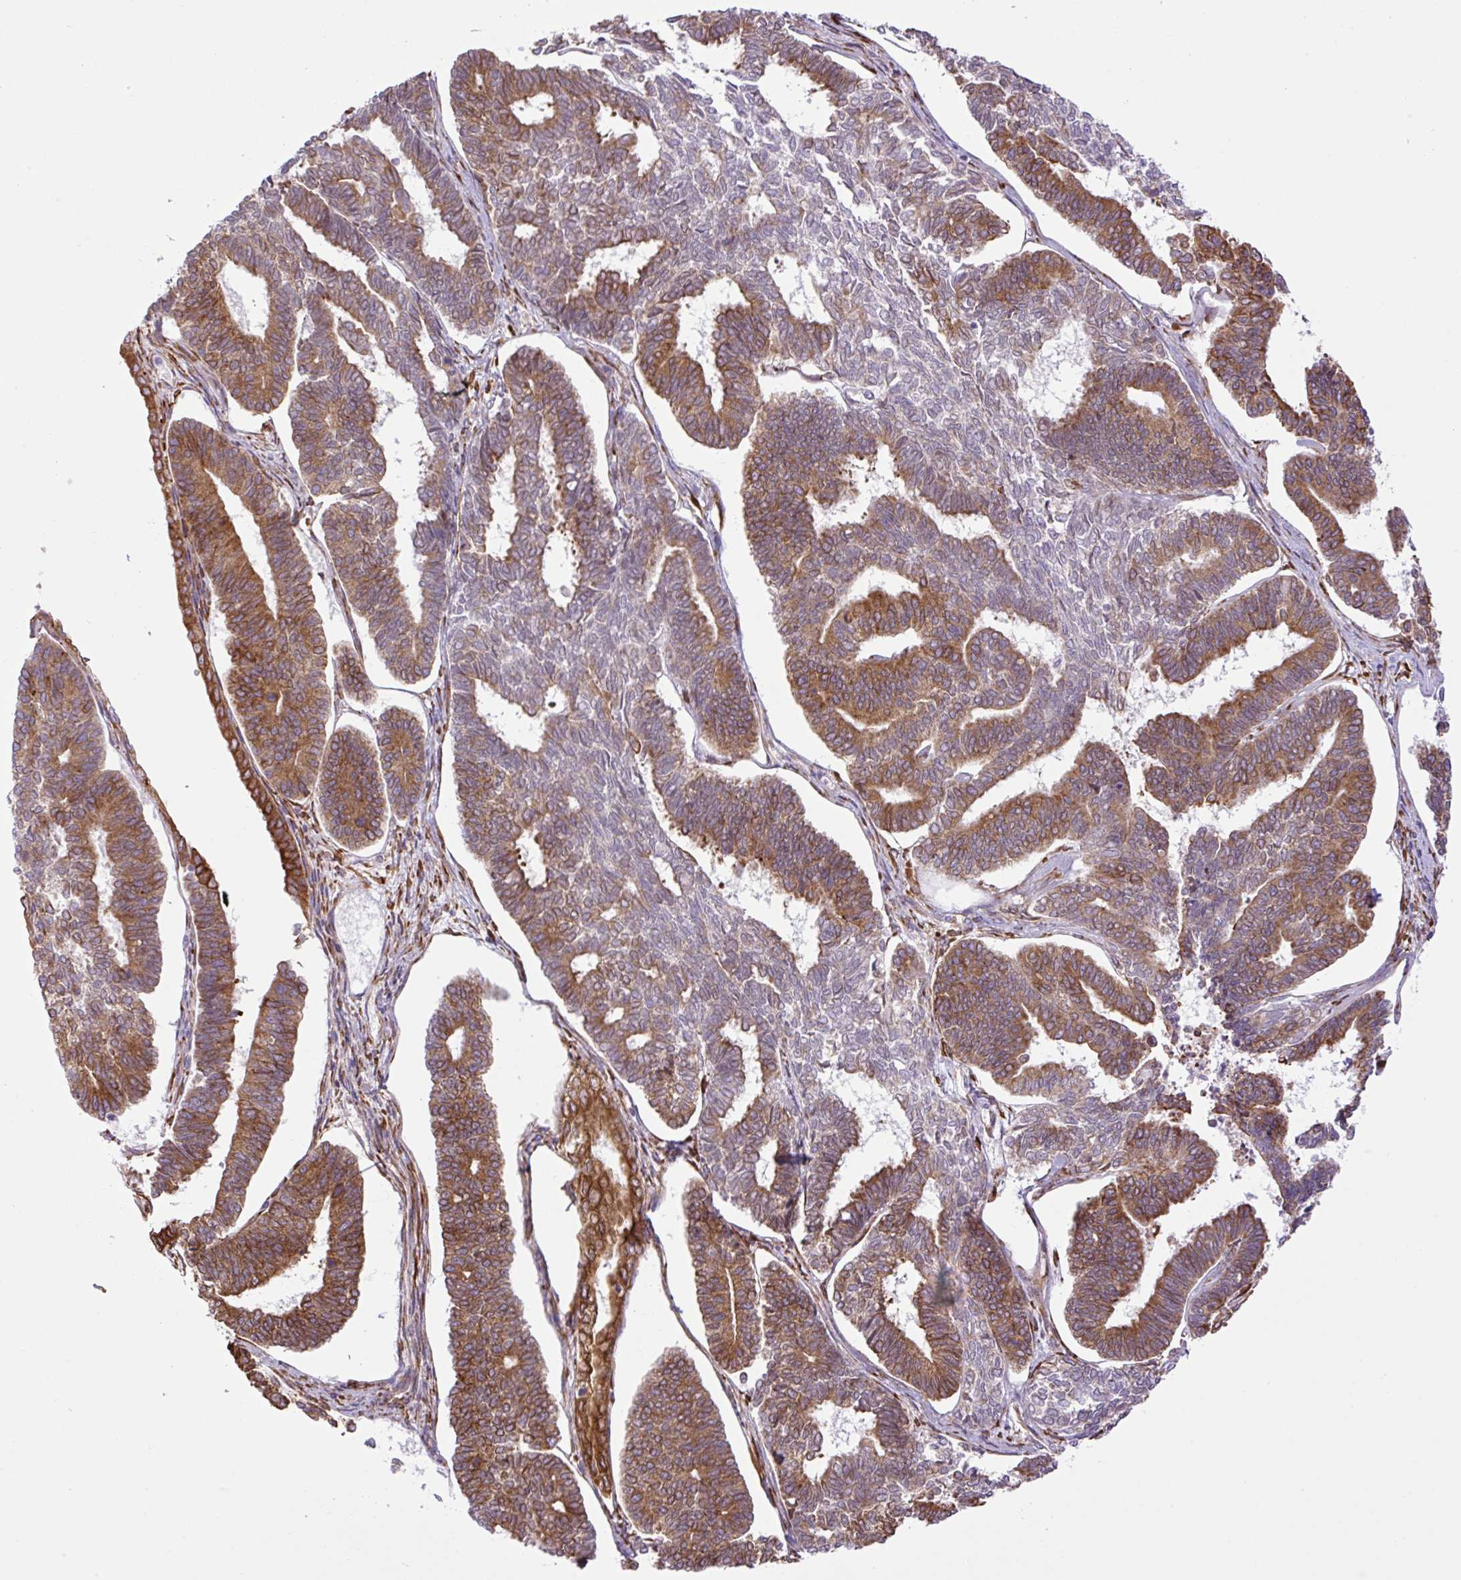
{"staining": {"intensity": "moderate", "quantity": ">75%", "location": "cytoplasmic/membranous"}, "tissue": "endometrial cancer", "cell_type": "Tumor cells", "image_type": "cancer", "snomed": [{"axis": "morphology", "description": "Adenocarcinoma, NOS"}, {"axis": "topography", "description": "Endometrium"}], "caption": "Immunohistochemical staining of human adenocarcinoma (endometrial) reveals moderate cytoplasmic/membranous protein expression in approximately >75% of tumor cells. The staining was performed using DAB, with brown indicating positive protein expression. Nuclei are stained blue with hematoxylin.", "gene": "RAB30", "patient": {"sex": "female", "age": 70}}